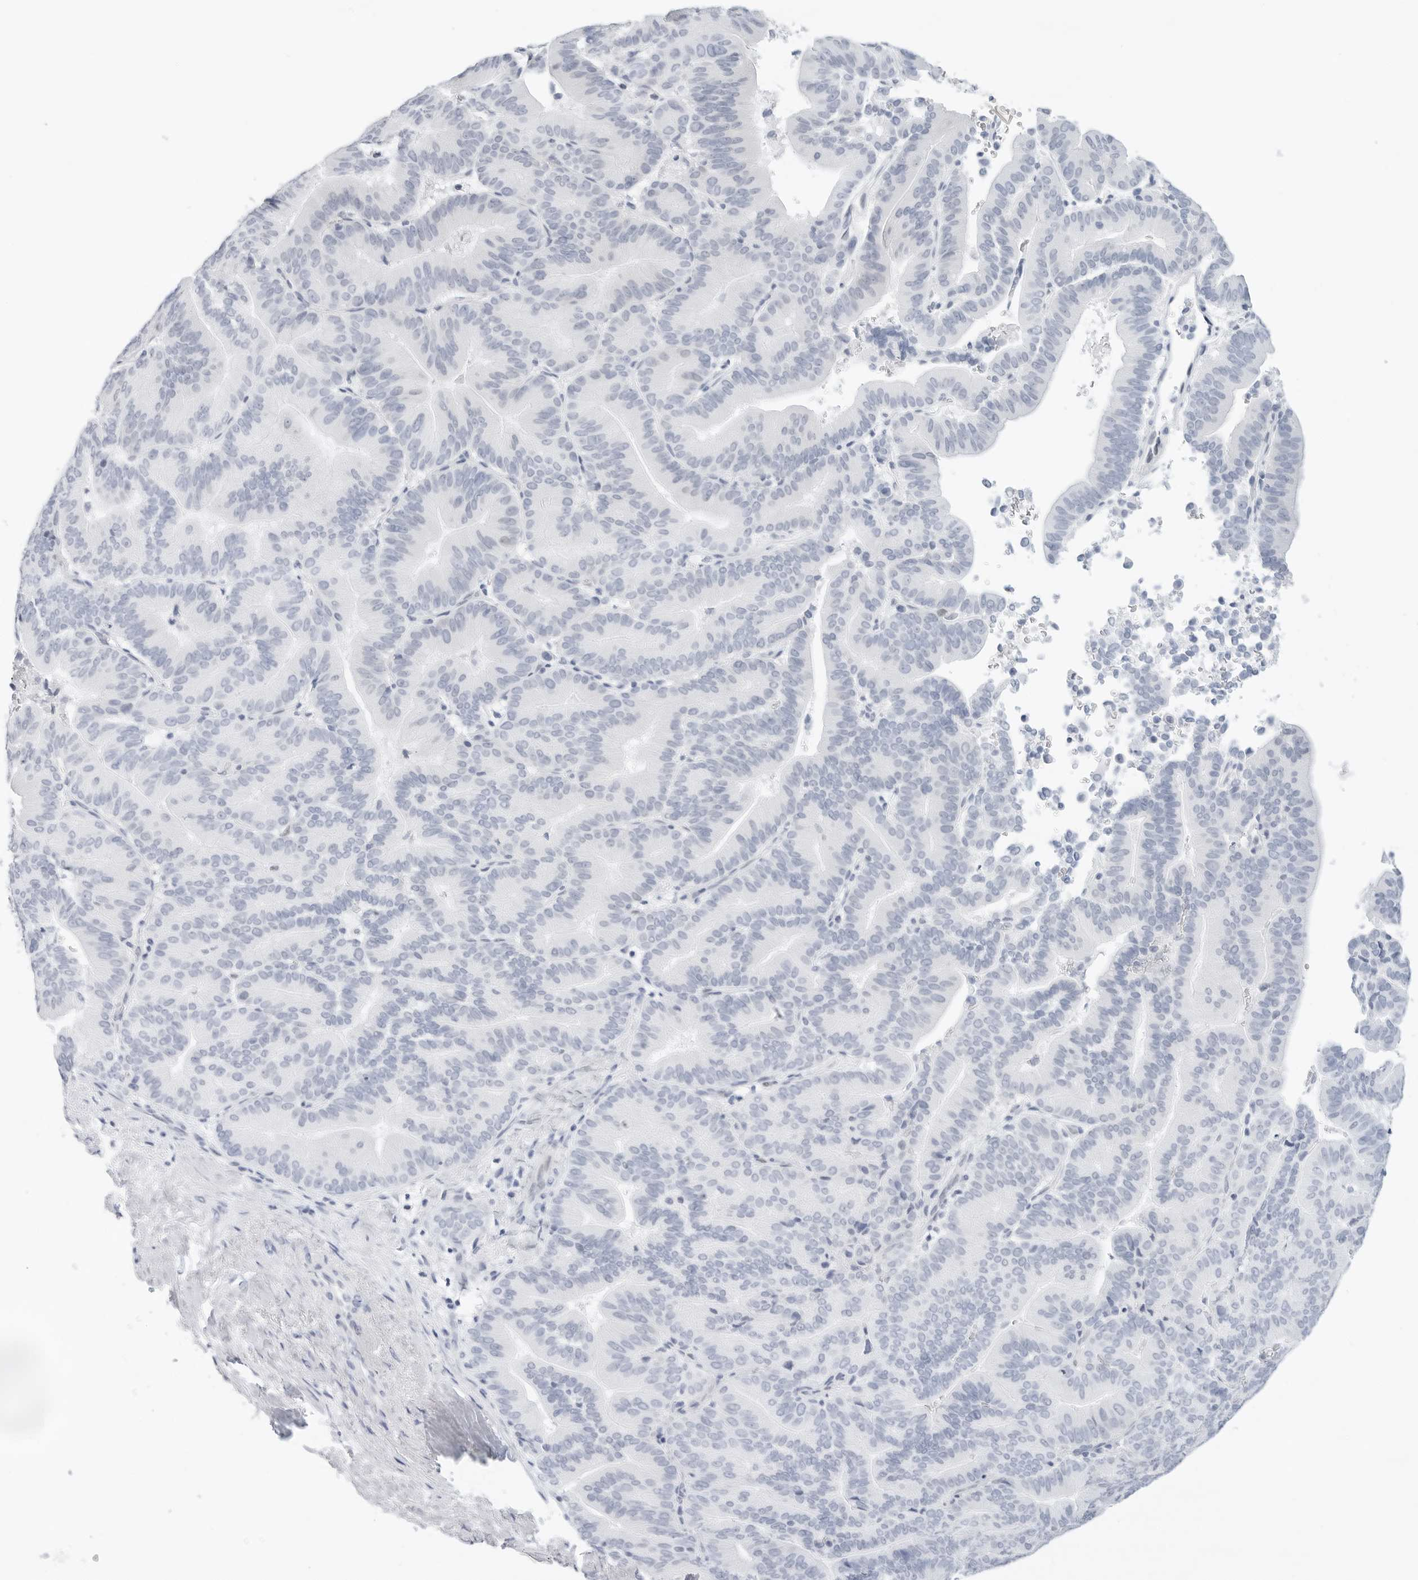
{"staining": {"intensity": "negative", "quantity": "none", "location": "none"}, "tissue": "liver cancer", "cell_type": "Tumor cells", "image_type": "cancer", "snomed": [{"axis": "morphology", "description": "Cholangiocarcinoma"}, {"axis": "topography", "description": "Liver"}], "caption": "This is a photomicrograph of immunohistochemistry (IHC) staining of liver cancer (cholangiocarcinoma), which shows no expression in tumor cells. (DAB IHC, high magnification).", "gene": "SLC19A1", "patient": {"sex": "female", "age": 75}}